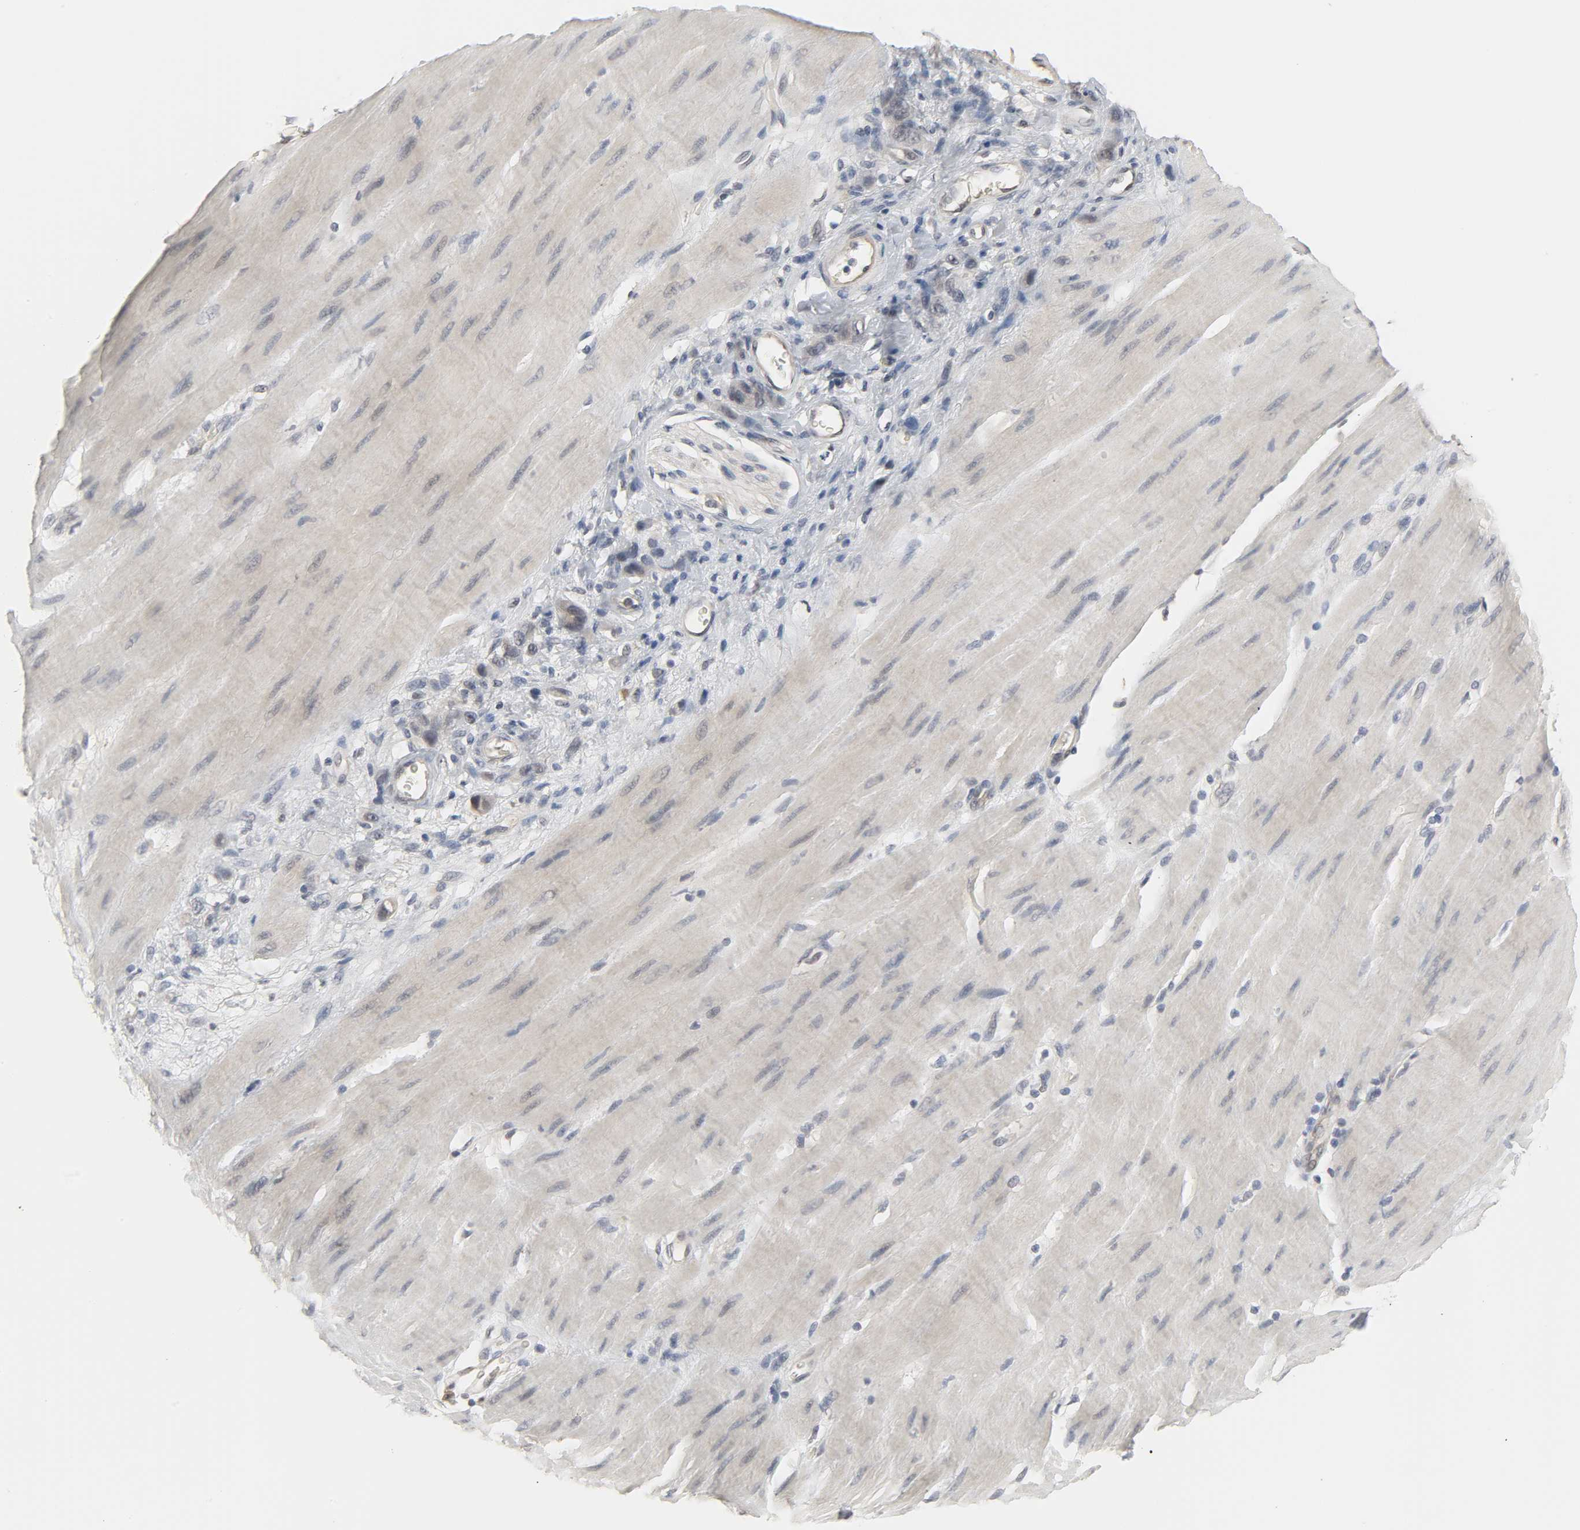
{"staining": {"intensity": "weak", "quantity": "<25%", "location": "cytoplasmic/membranous"}, "tissue": "stomach cancer", "cell_type": "Tumor cells", "image_type": "cancer", "snomed": [{"axis": "morphology", "description": "Adenocarcinoma, NOS"}, {"axis": "topography", "description": "Stomach"}], "caption": "Histopathology image shows no significant protein staining in tumor cells of stomach cancer. The staining was performed using DAB (3,3'-diaminobenzidine) to visualize the protein expression in brown, while the nuclei were stained in blue with hematoxylin (Magnification: 20x).", "gene": "ACSS2", "patient": {"sex": "male", "age": 82}}